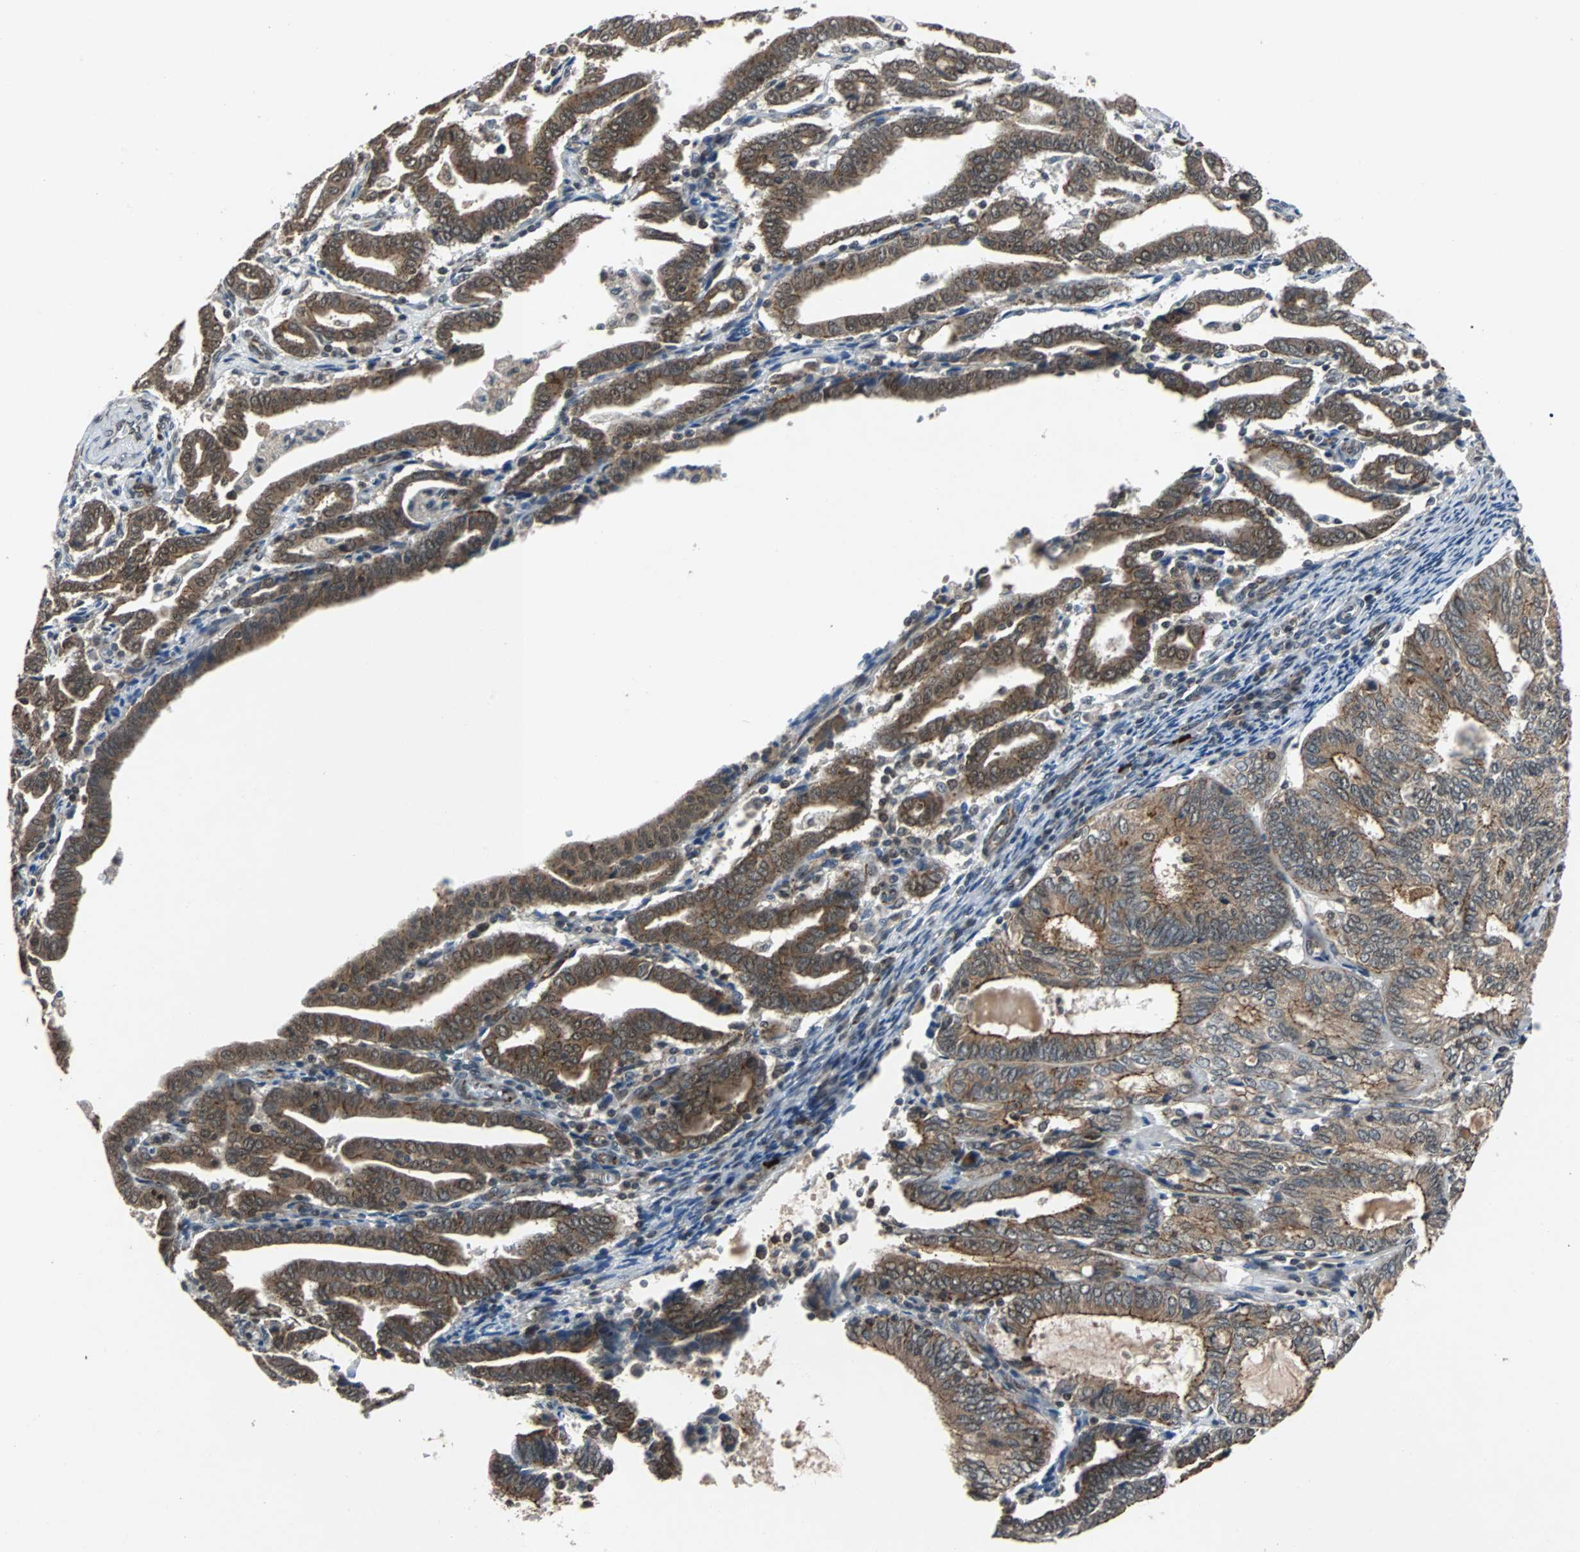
{"staining": {"intensity": "strong", "quantity": ">75%", "location": "cytoplasmic/membranous"}, "tissue": "endometrial cancer", "cell_type": "Tumor cells", "image_type": "cancer", "snomed": [{"axis": "morphology", "description": "Adenocarcinoma, NOS"}, {"axis": "topography", "description": "Uterus"}], "caption": "This histopathology image displays IHC staining of adenocarcinoma (endometrial), with high strong cytoplasmic/membranous staining in about >75% of tumor cells.", "gene": "LSR", "patient": {"sex": "female", "age": 83}}